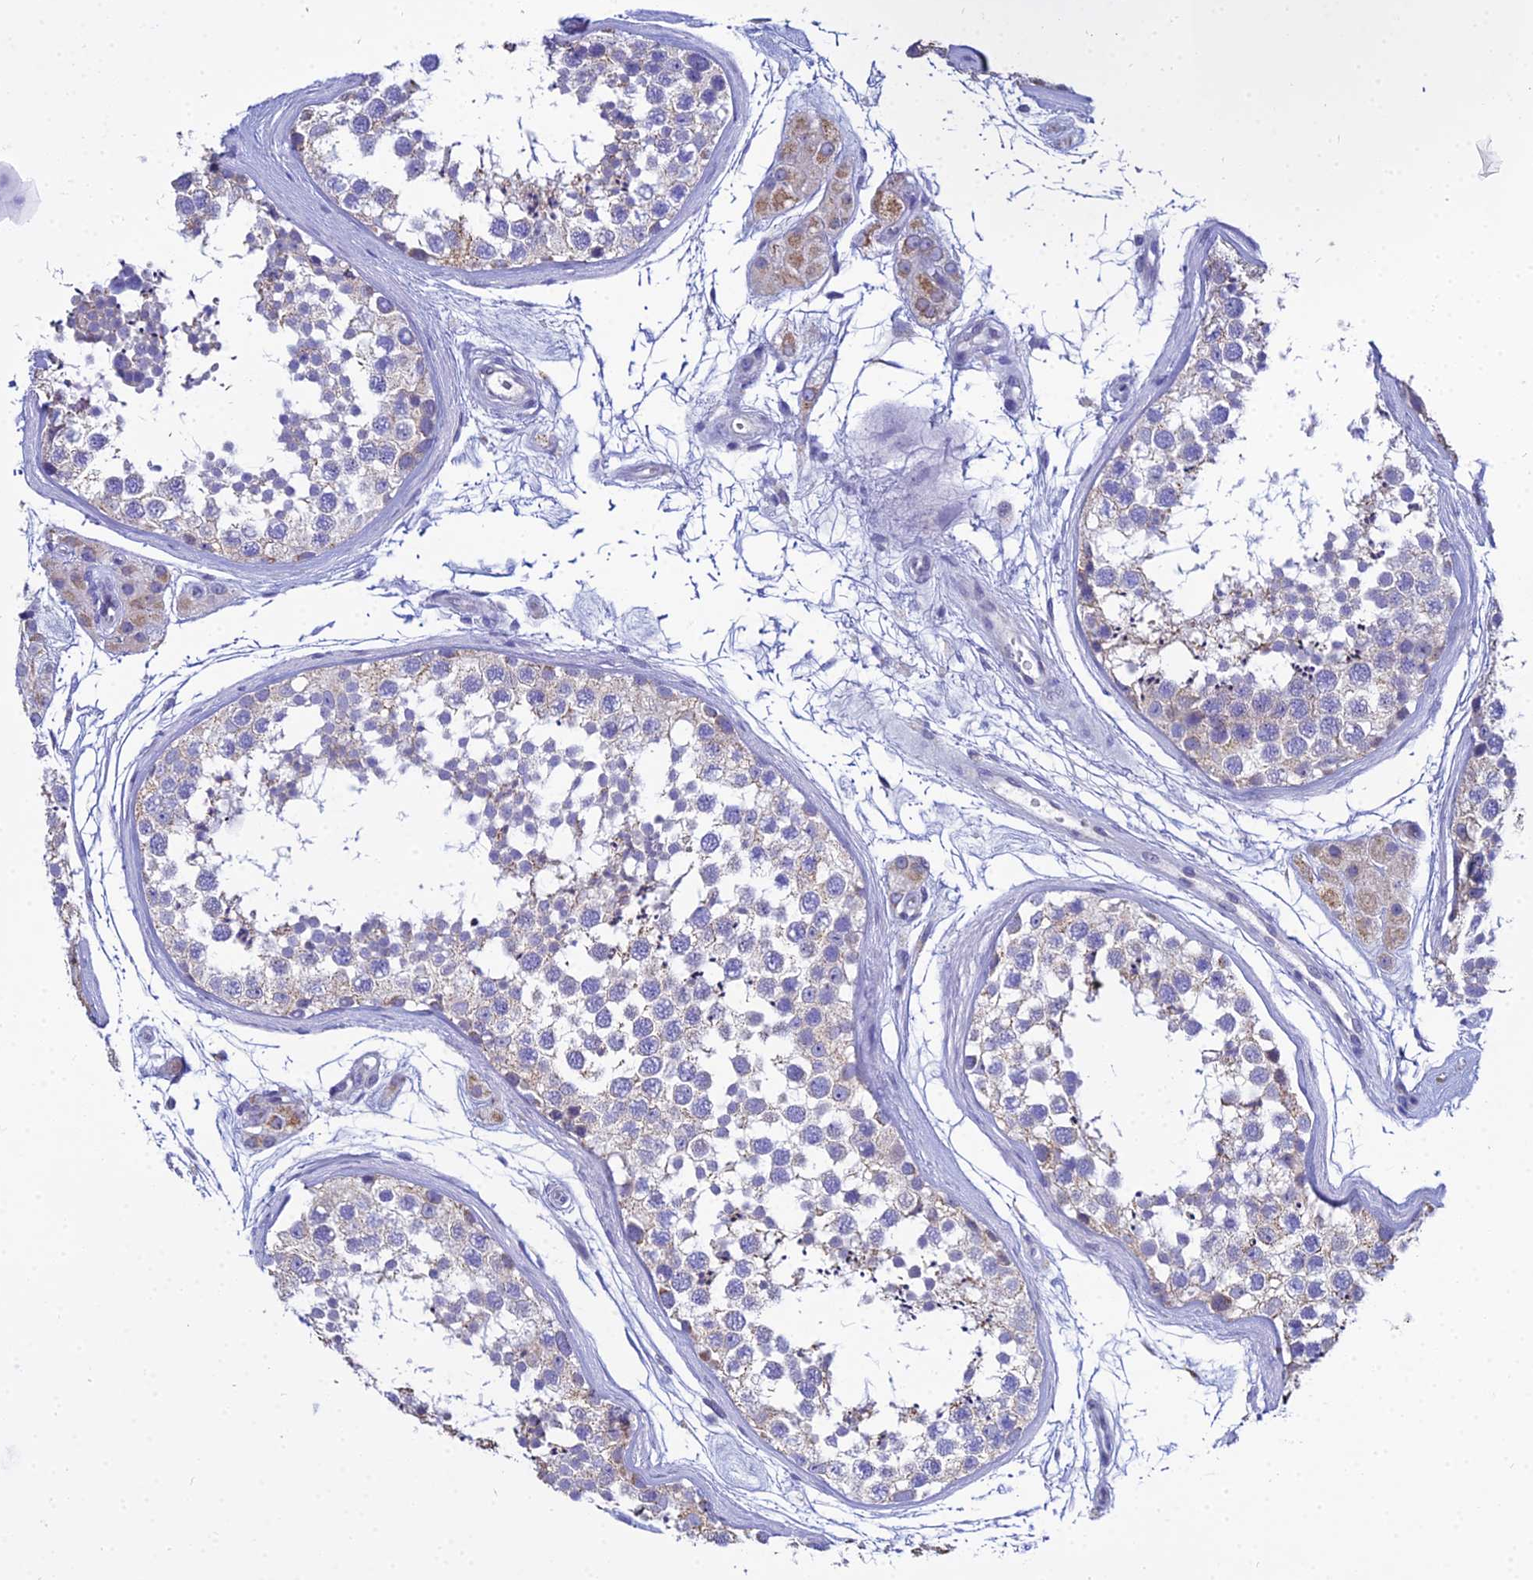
{"staining": {"intensity": "weak", "quantity": "<25%", "location": "cytoplasmic/membranous"}, "tissue": "testis", "cell_type": "Cells in seminiferous ducts", "image_type": "normal", "snomed": [{"axis": "morphology", "description": "Normal tissue, NOS"}, {"axis": "topography", "description": "Testis"}], "caption": "This is an immunohistochemistry (IHC) photomicrograph of benign human testis. There is no expression in cells in seminiferous ducts.", "gene": "ZXDA", "patient": {"sex": "male", "age": 56}}